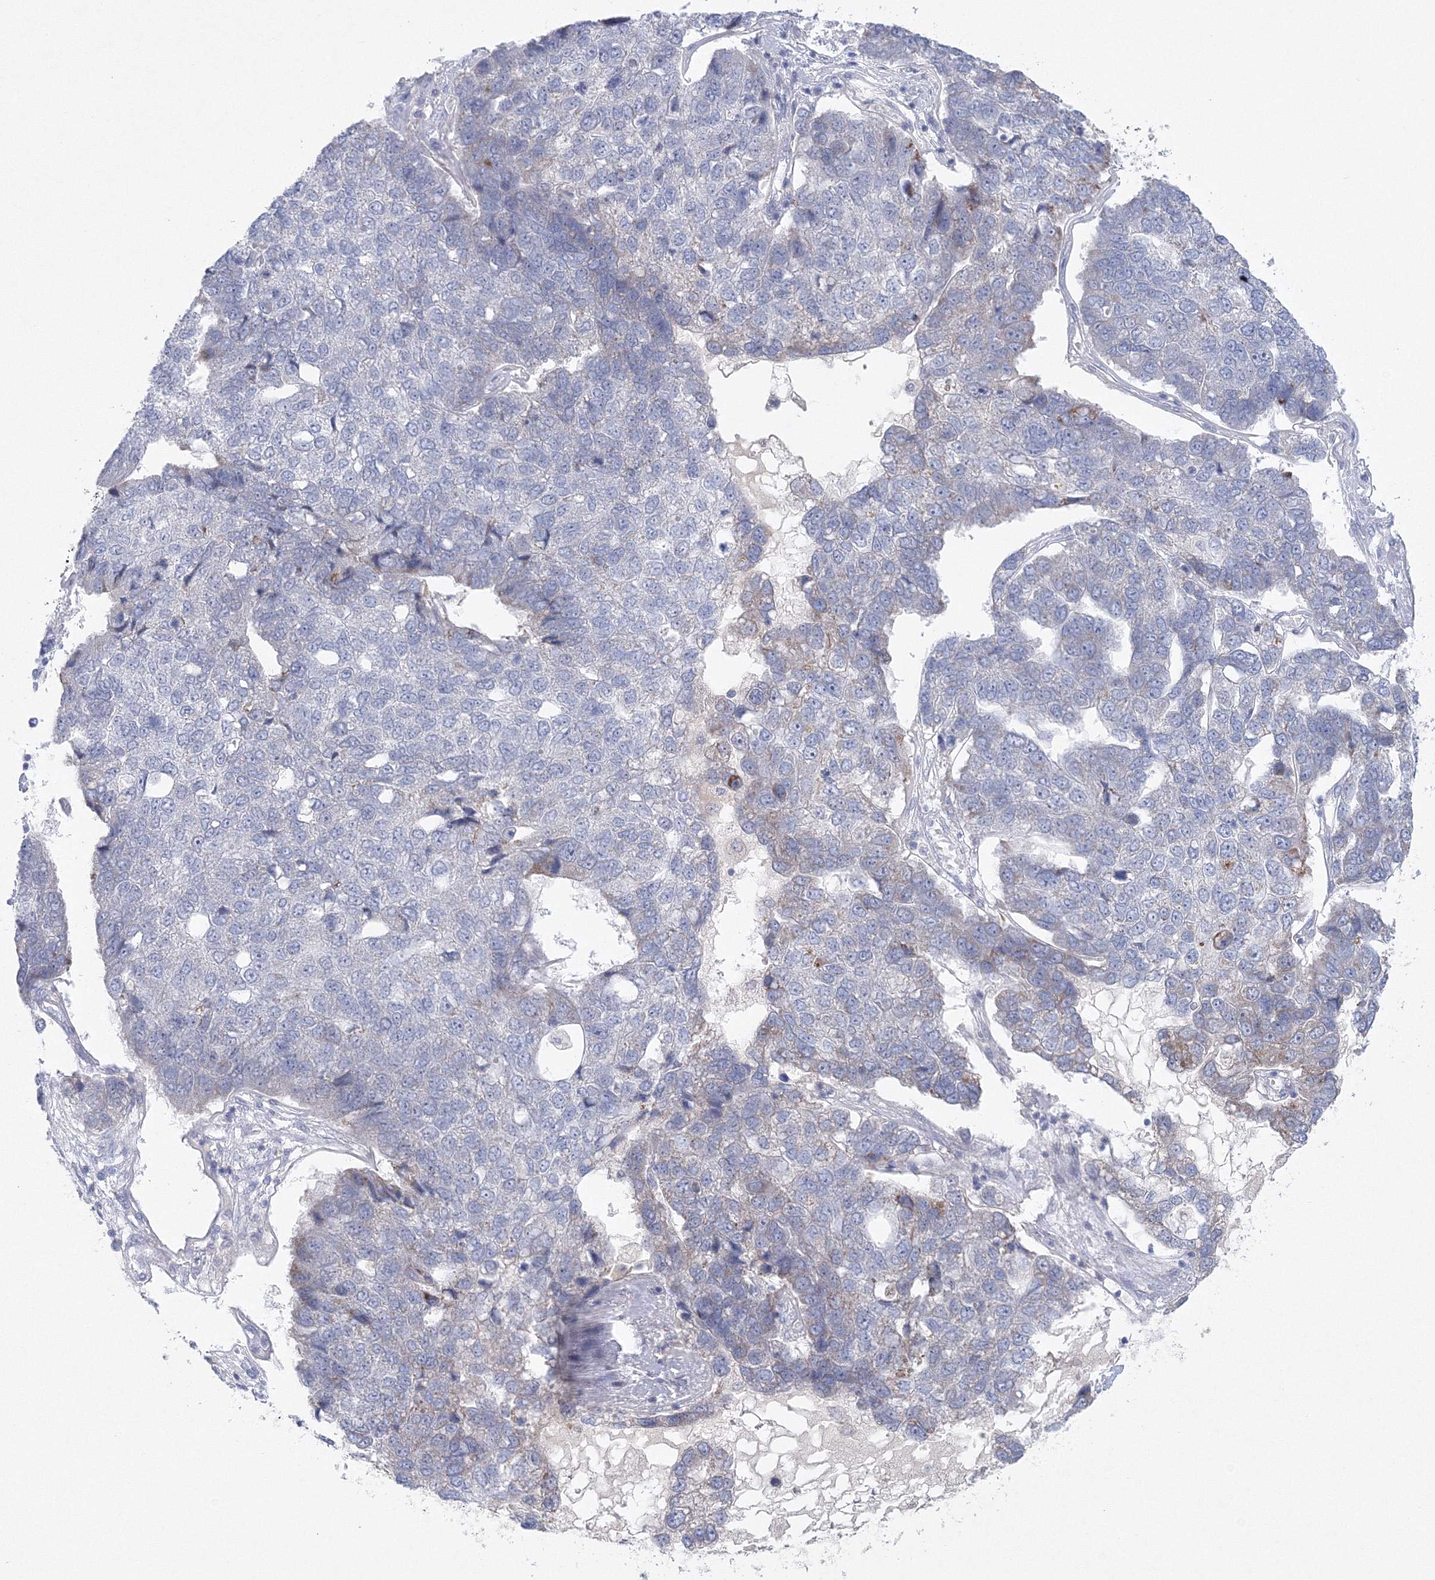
{"staining": {"intensity": "negative", "quantity": "none", "location": "none"}, "tissue": "pancreatic cancer", "cell_type": "Tumor cells", "image_type": "cancer", "snomed": [{"axis": "morphology", "description": "Adenocarcinoma, NOS"}, {"axis": "topography", "description": "Pancreas"}], "caption": "This is a image of IHC staining of pancreatic cancer (adenocarcinoma), which shows no expression in tumor cells.", "gene": "NIPAL1", "patient": {"sex": "female", "age": 61}}